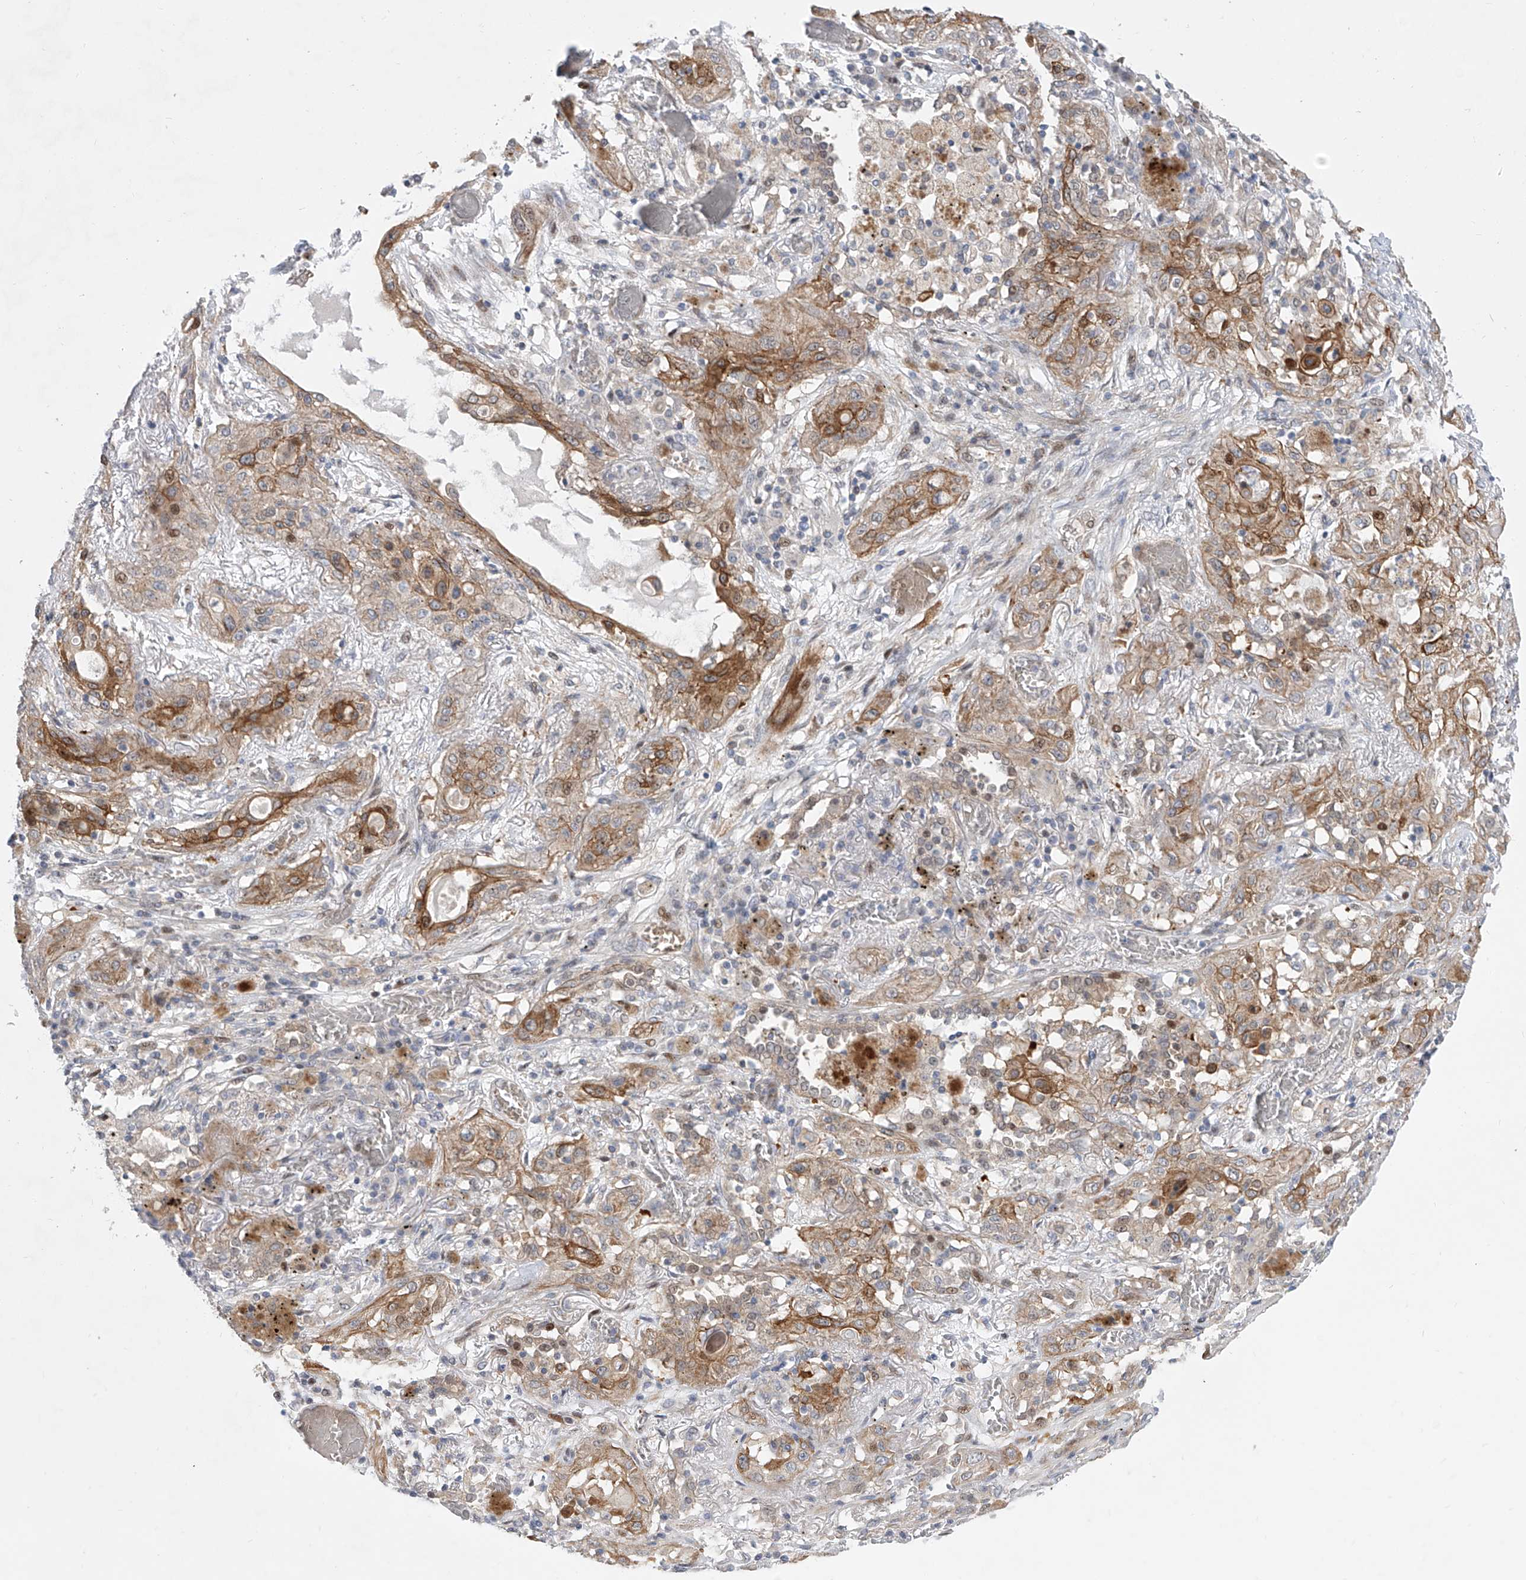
{"staining": {"intensity": "moderate", "quantity": "25%-75%", "location": "cytoplasmic/membranous"}, "tissue": "lung cancer", "cell_type": "Tumor cells", "image_type": "cancer", "snomed": [{"axis": "morphology", "description": "Squamous cell carcinoma, NOS"}, {"axis": "topography", "description": "Lung"}], "caption": "This is a micrograph of IHC staining of squamous cell carcinoma (lung), which shows moderate positivity in the cytoplasmic/membranous of tumor cells.", "gene": "LRRC1", "patient": {"sex": "female", "age": 47}}